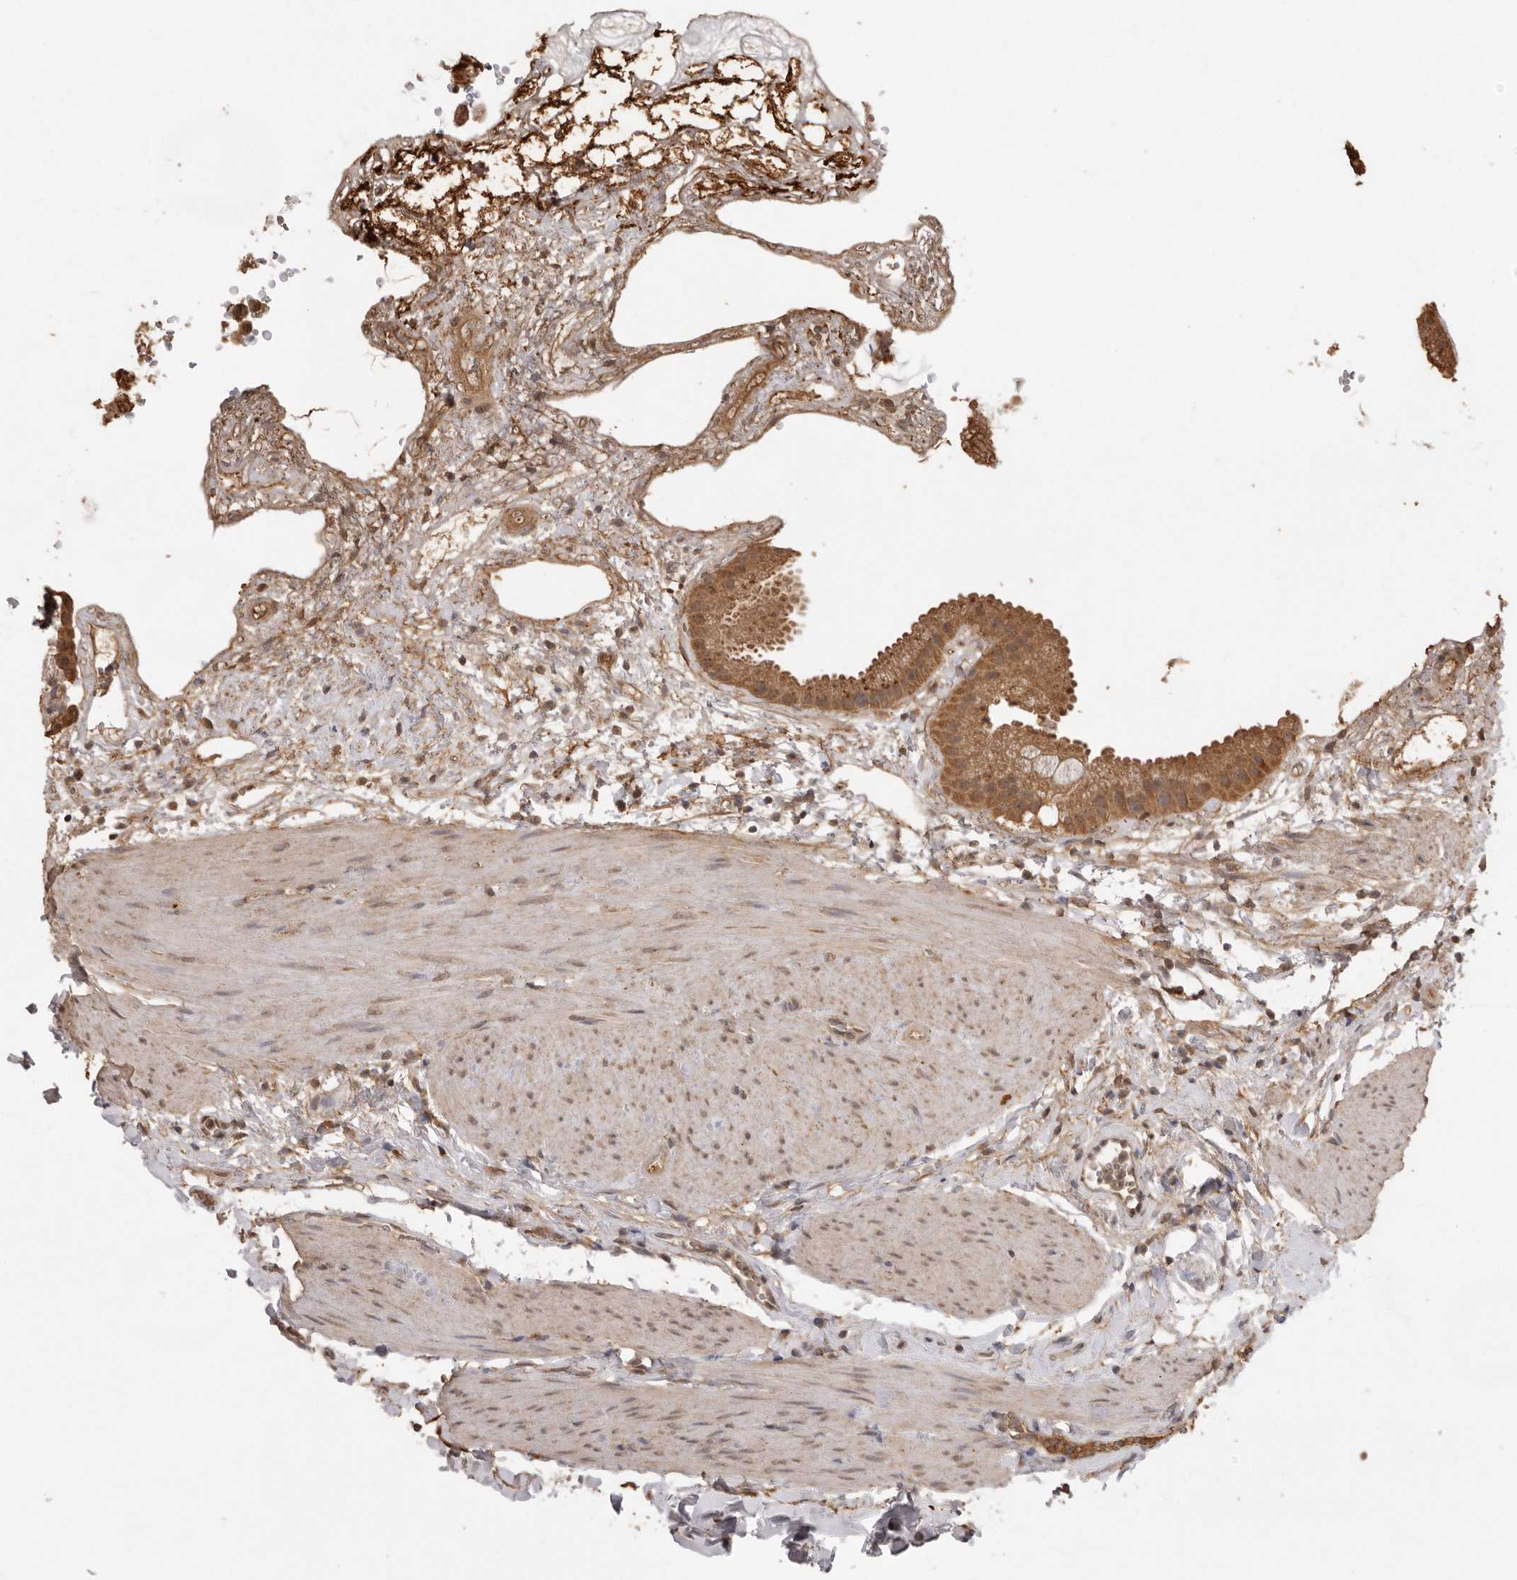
{"staining": {"intensity": "moderate", "quantity": ">75%", "location": "cytoplasmic/membranous"}, "tissue": "gallbladder", "cell_type": "Glandular cells", "image_type": "normal", "snomed": [{"axis": "morphology", "description": "Normal tissue, NOS"}, {"axis": "topography", "description": "Gallbladder"}], "caption": "About >75% of glandular cells in normal human gallbladder exhibit moderate cytoplasmic/membranous protein expression as visualized by brown immunohistochemical staining.", "gene": "JAG2", "patient": {"sex": "female", "age": 64}}